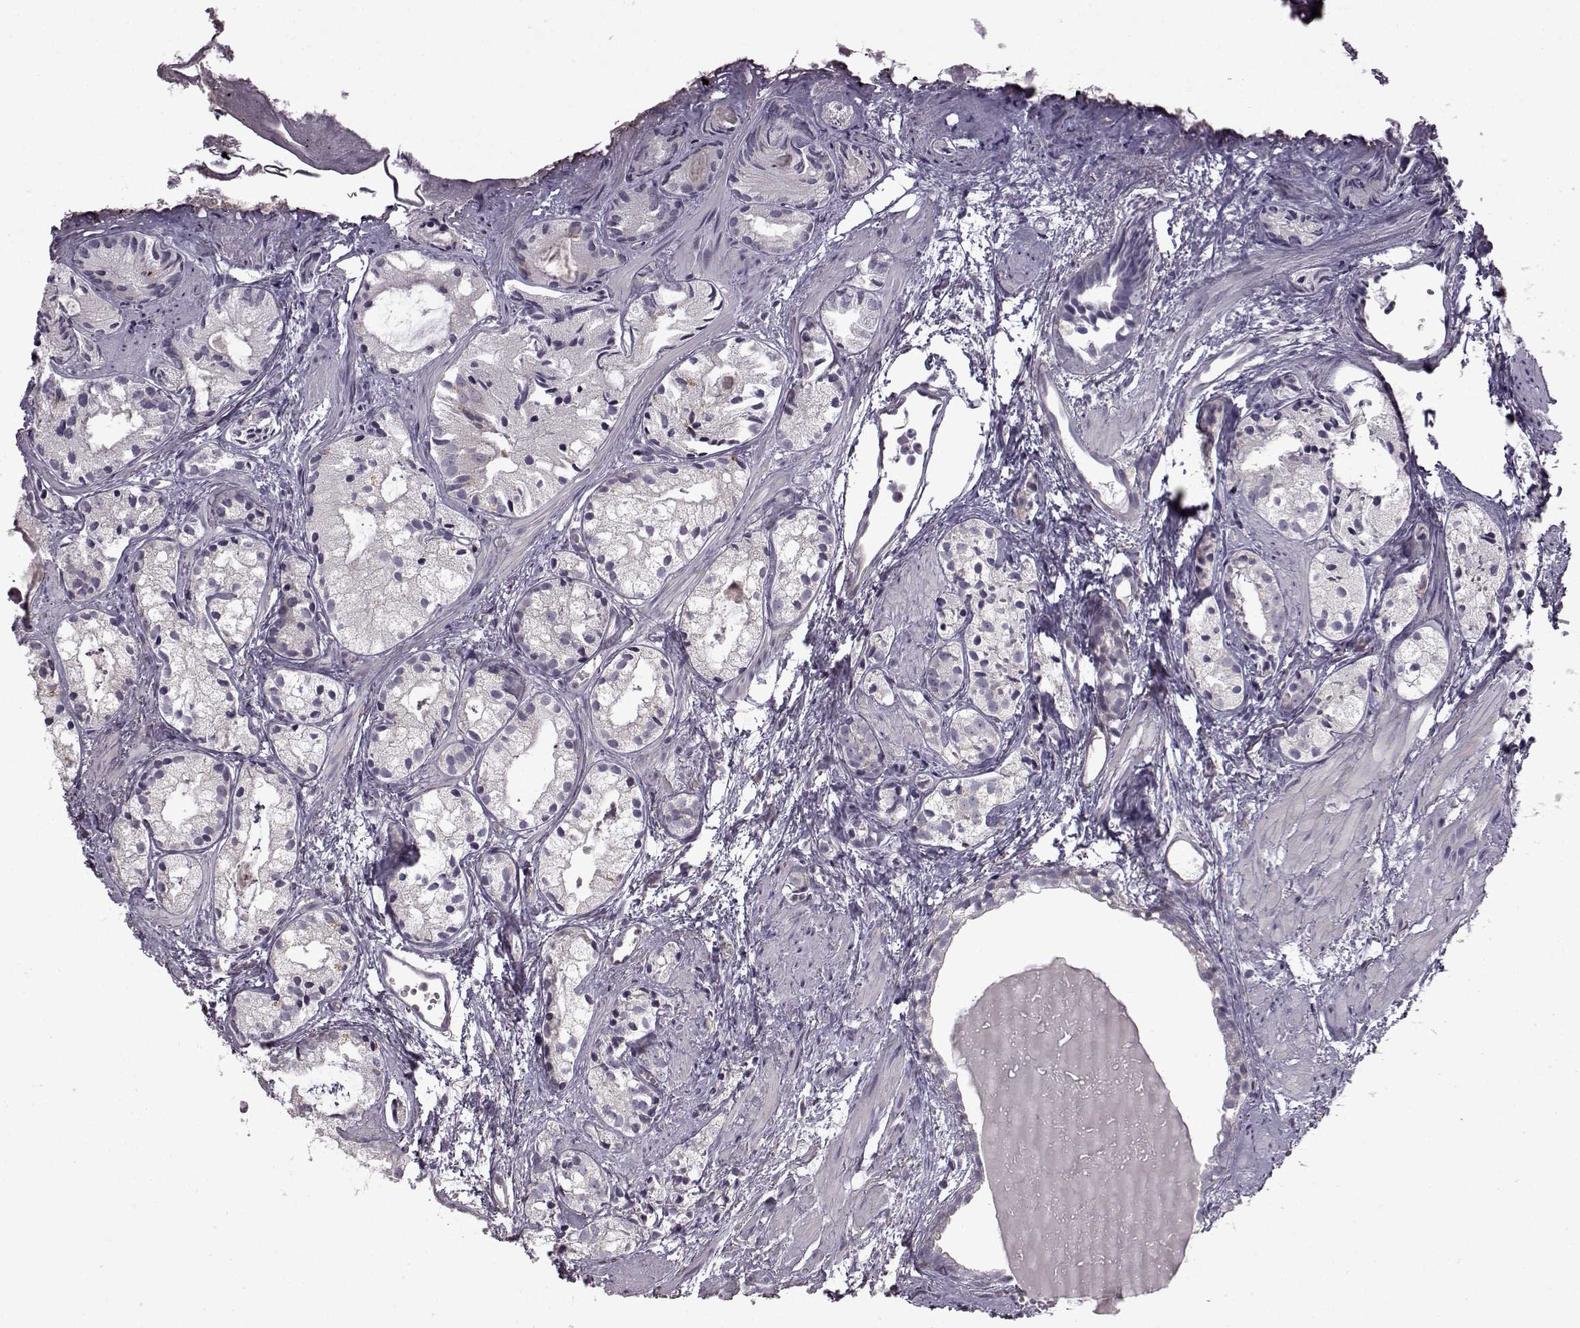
{"staining": {"intensity": "negative", "quantity": "none", "location": "none"}, "tissue": "prostate cancer", "cell_type": "Tumor cells", "image_type": "cancer", "snomed": [{"axis": "morphology", "description": "Adenocarcinoma, High grade"}, {"axis": "topography", "description": "Prostate"}], "caption": "Immunohistochemistry (IHC) of human prostate cancer shows no expression in tumor cells. (Immunohistochemistry (IHC), brightfield microscopy, high magnification).", "gene": "B3GNT6", "patient": {"sex": "male", "age": 85}}